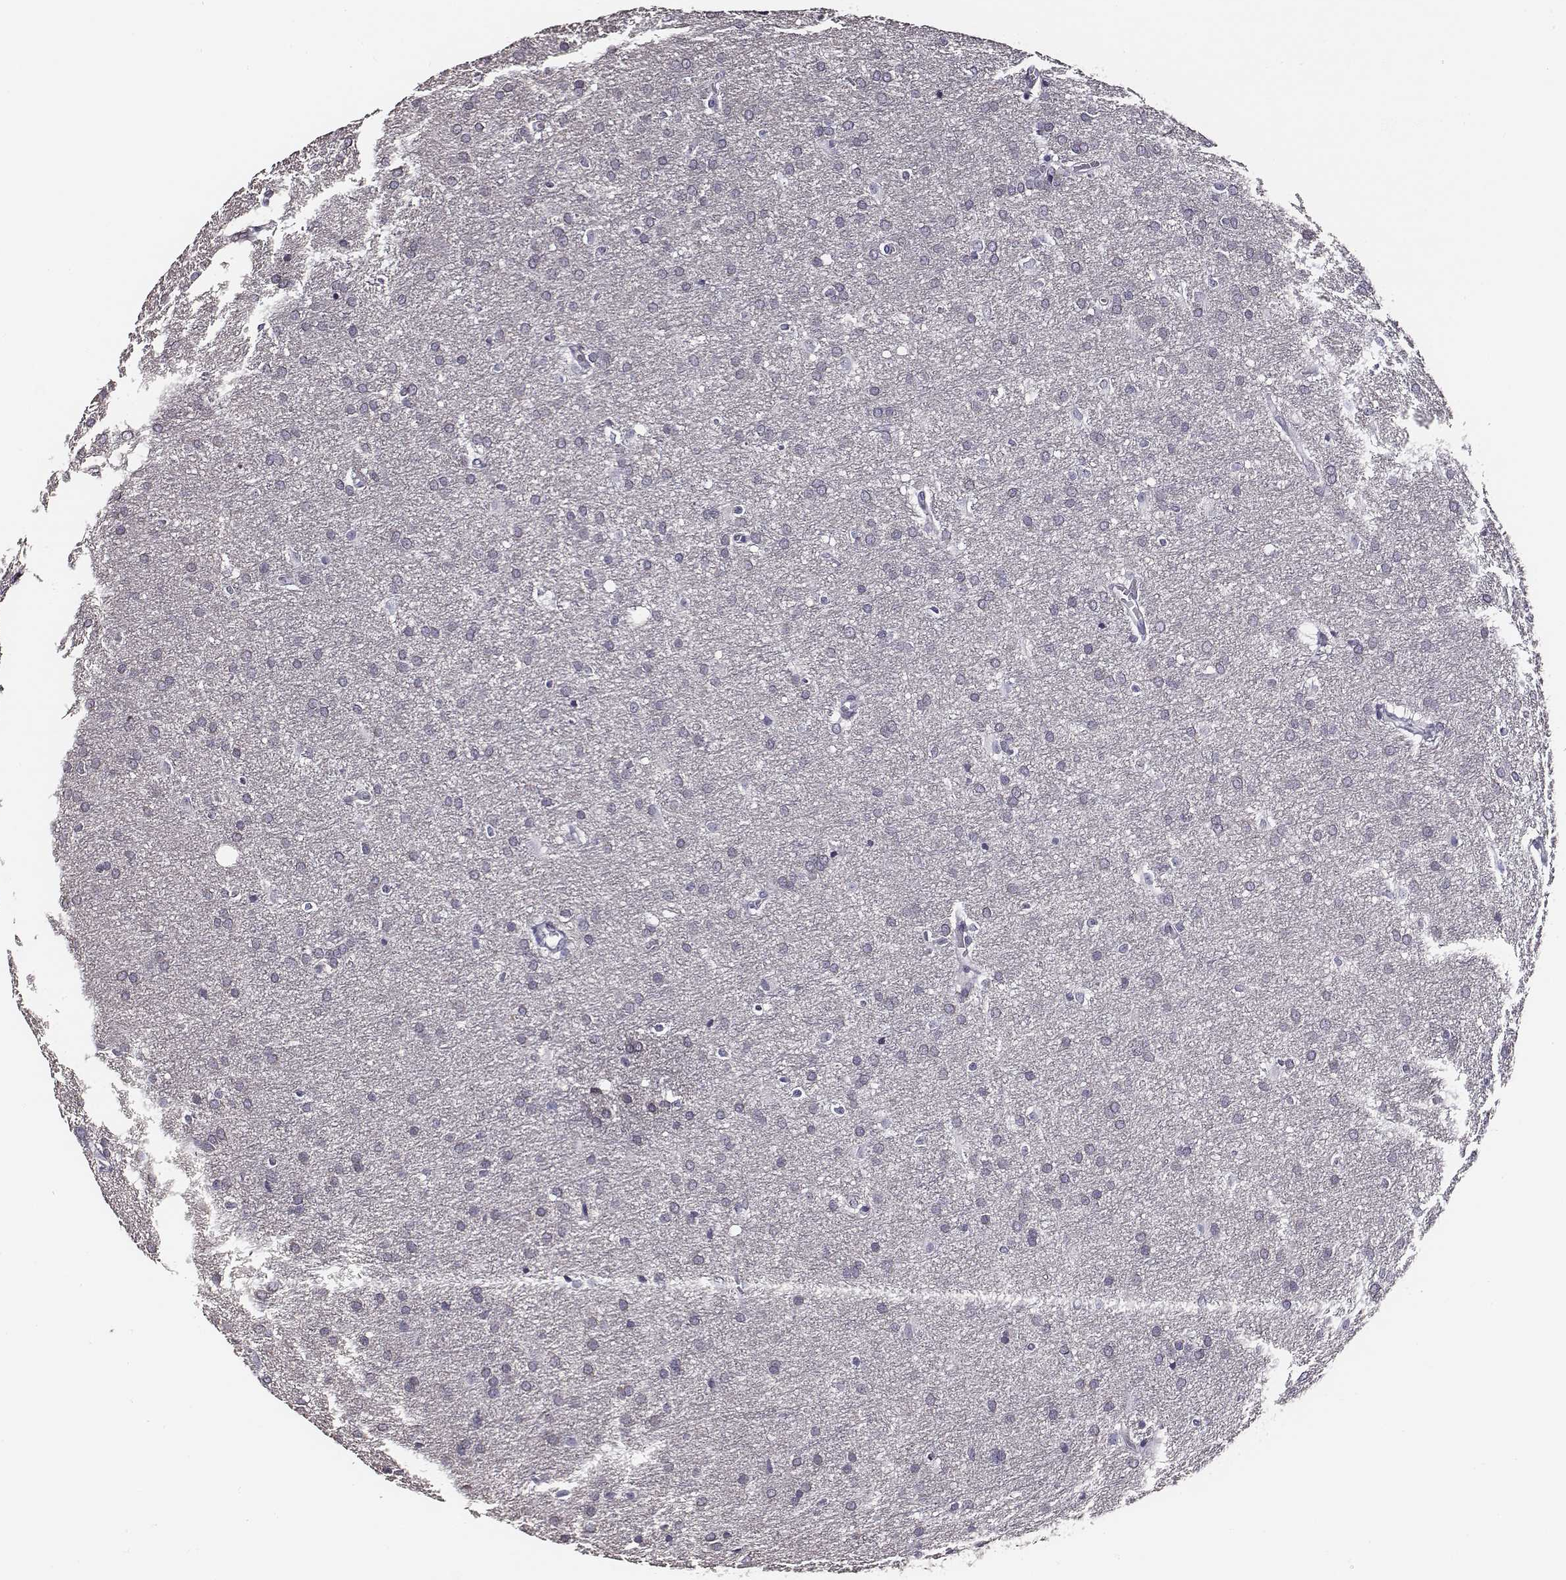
{"staining": {"intensity": "negative", "quantity": "none", "location": "none"}, "tissue": "glioma", "cell_type": "Tumor cells", "image_type": "cancer", "snomed": [{"axis": "morphology", "description": "Glioma, malignant, Low grade"}, {"axis": "topography", "description": "Brain"}], "caption": "The IHC micrograph has no significant staining in tumor cells of malignant glioma (low-grade) tissue. Brightfield microscopy of immunohistochemistry (IHC) stained with DAB (3,3'-diaminobenzidine) (brown) and hematoxylin (blue), captured at high magnification.", "gene": "AADAT", "patient": {"sex": "female", "age": 32}}